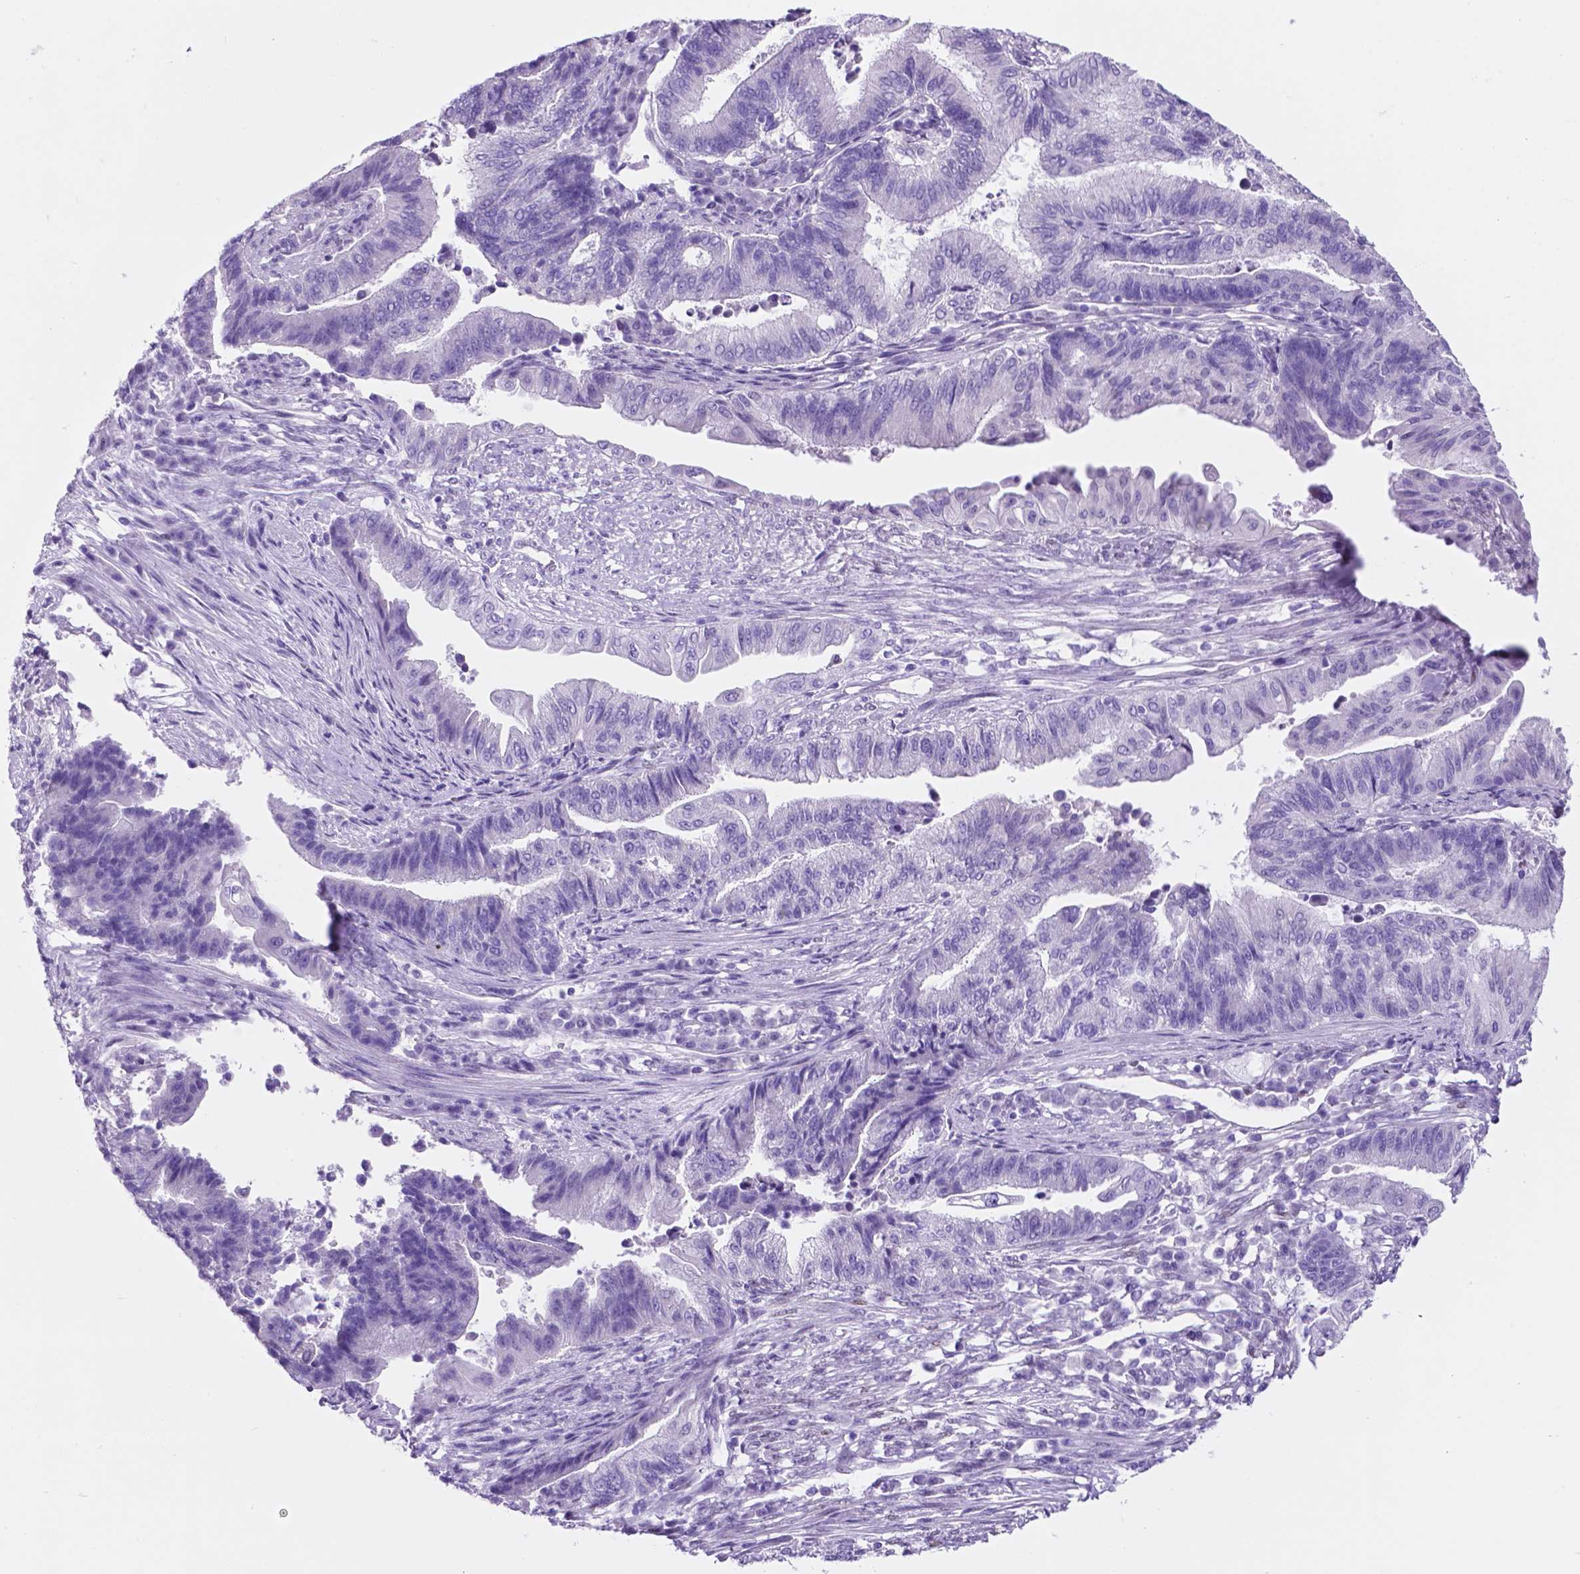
{"staining": {"intensity": "negative", "quantity": "none", "location": "none"}, "tissue": "endometrial cancer", "cell_type": "Tumor cells", "image_type": "cancer", "snomed": [{"axis": "morphology", "description": "Adenocarcinoma, NOS"}, {"axis": "topography", "description": "Uterus"}, {"axis": "topography", "description": "Endometrium"}], "caption": "Tumor cells are negative for protein expression in human endometrial adenocarcinoma.", "gene": "TMEM210", "patient": {"sex": "female", "age": 54}}